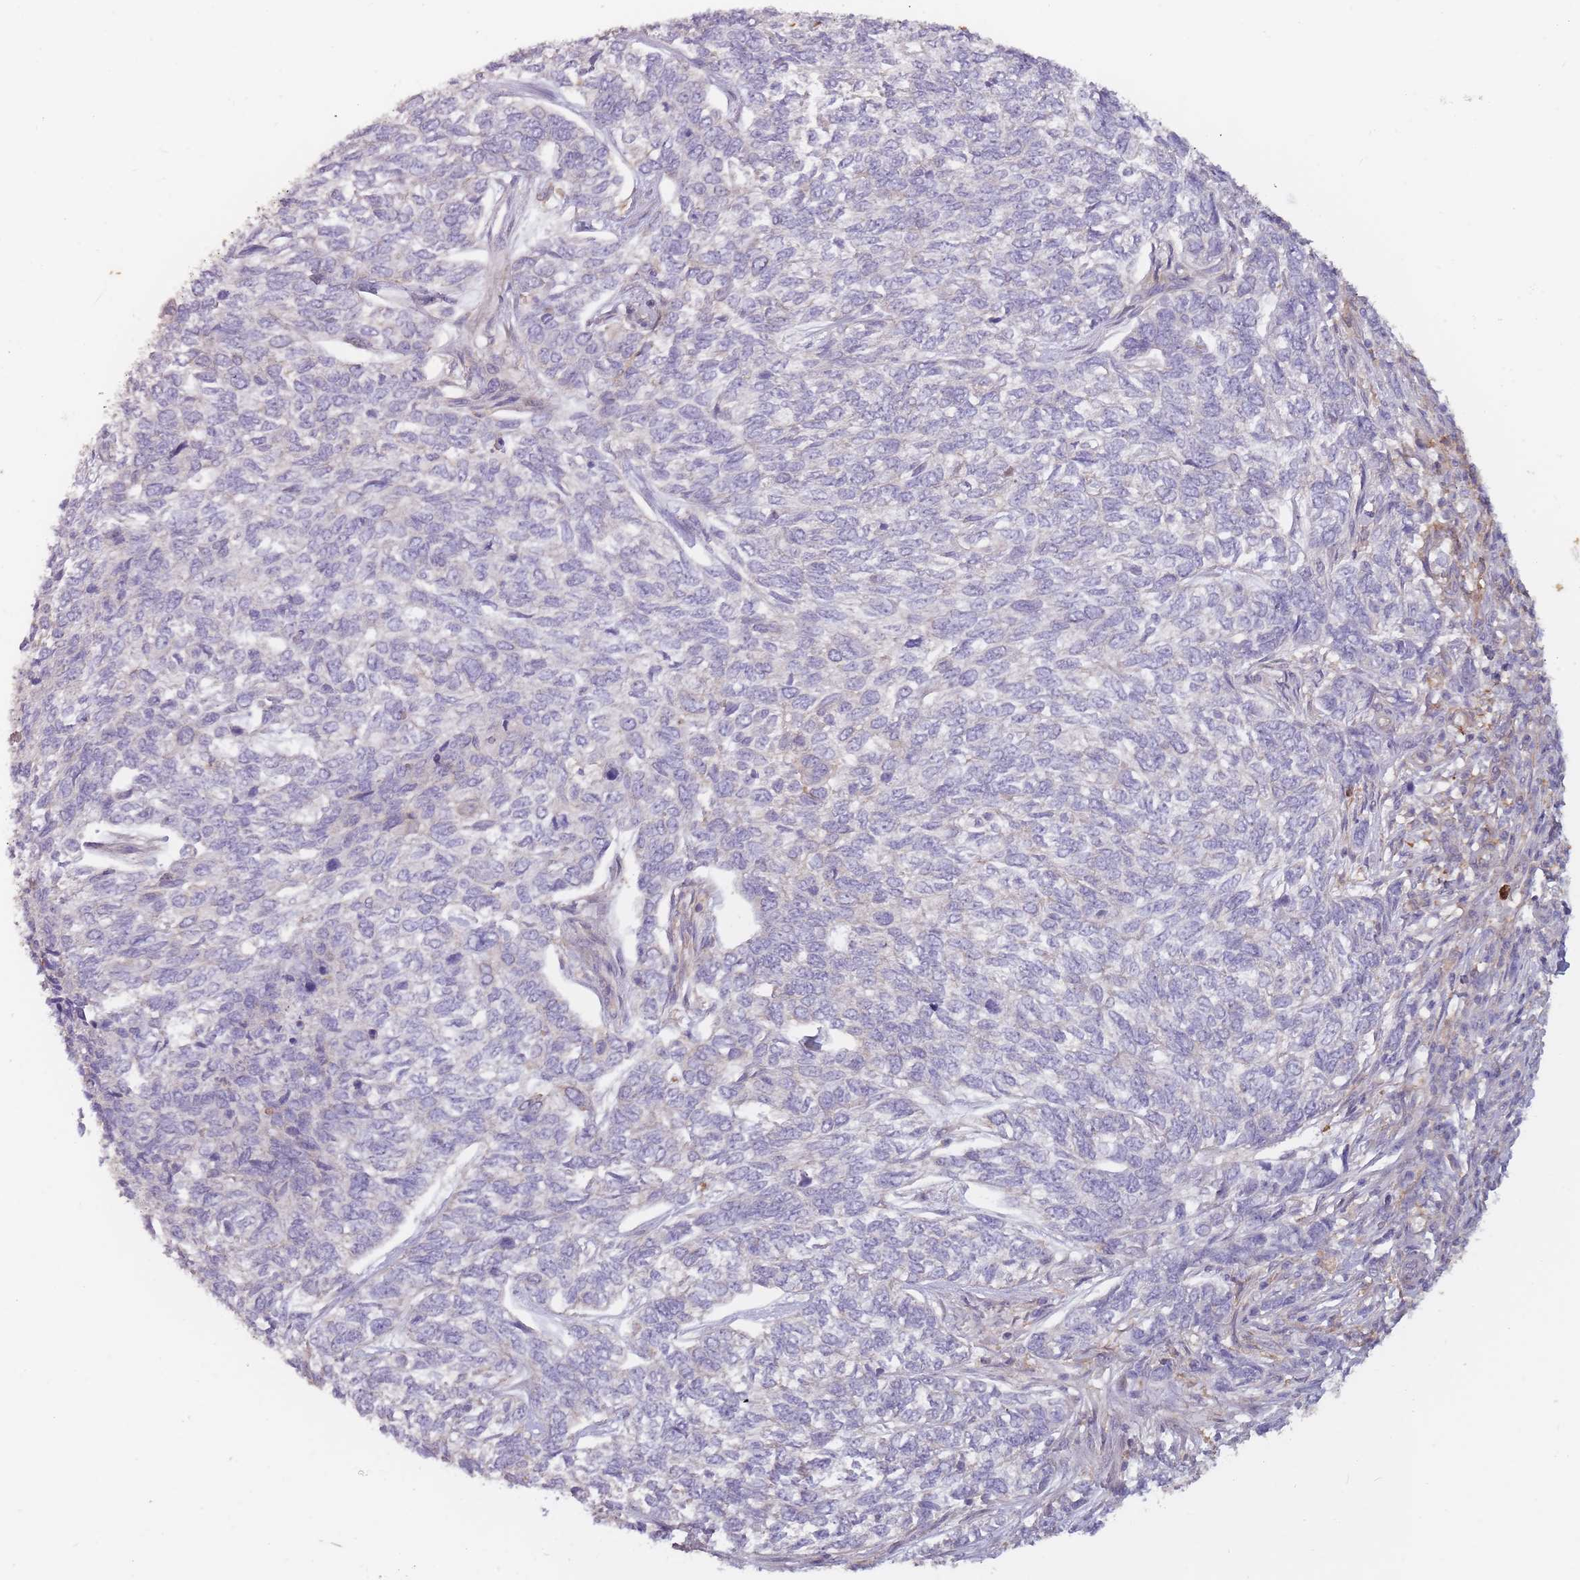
{"staining": {"intensity": "negative", "quantity": "none", "location": "none"}, "tissue": "skin cancer", "cell_type": "Tumor cells", "image_type": "cancer", "snomed": [{"axis": "morphology", "description": "Basal cell carcinoma"}, {"axis": "topography", "description": "Skin"}], "caption": "Tumor cells show no significant expression in basal cell carcinoma (skin).", "gene": "TET3", "patient": {"sex": "female", "age": 65}}